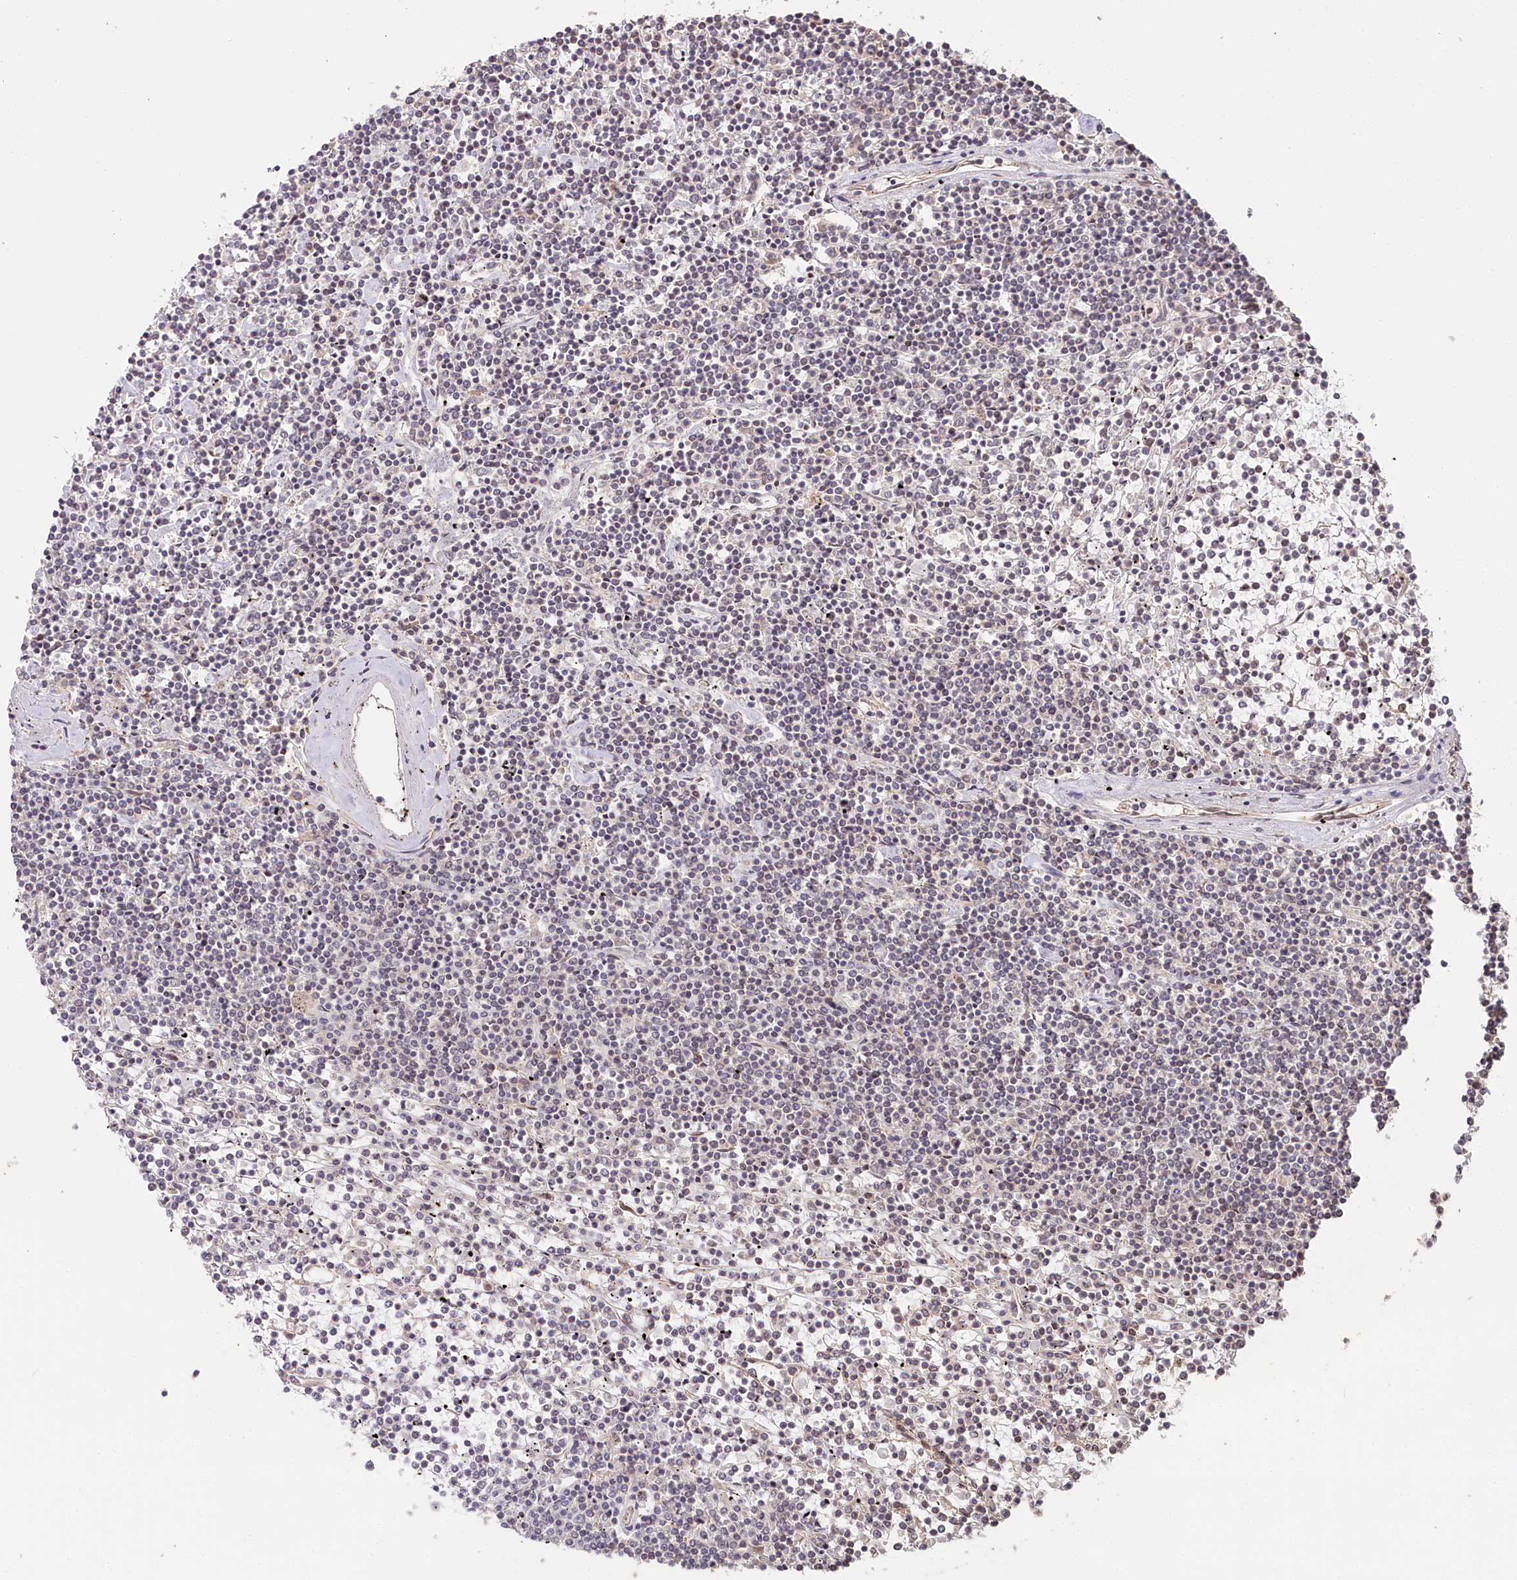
{"staining": {"intensity": "negative", "quantity": "none", "location": "none"}, "tissue": "lymphoma", "cell_type": "Tumor cells", "image_type": "cancer", "snomed": [{"axis": "morphology", "description": "Malignant lymphoma, non-Hodgkin's type, Low grade"}, {"axis": "topography", "description": "Spleen"}], "caption": "This histopathology image is of lymphoma stained with IHC to label a protein in brown with the nuclei are counter-stained blue. There is no staining in tumor cells.", "gene": "TCHP", "patient": {"sex": "female", "age": 19}}